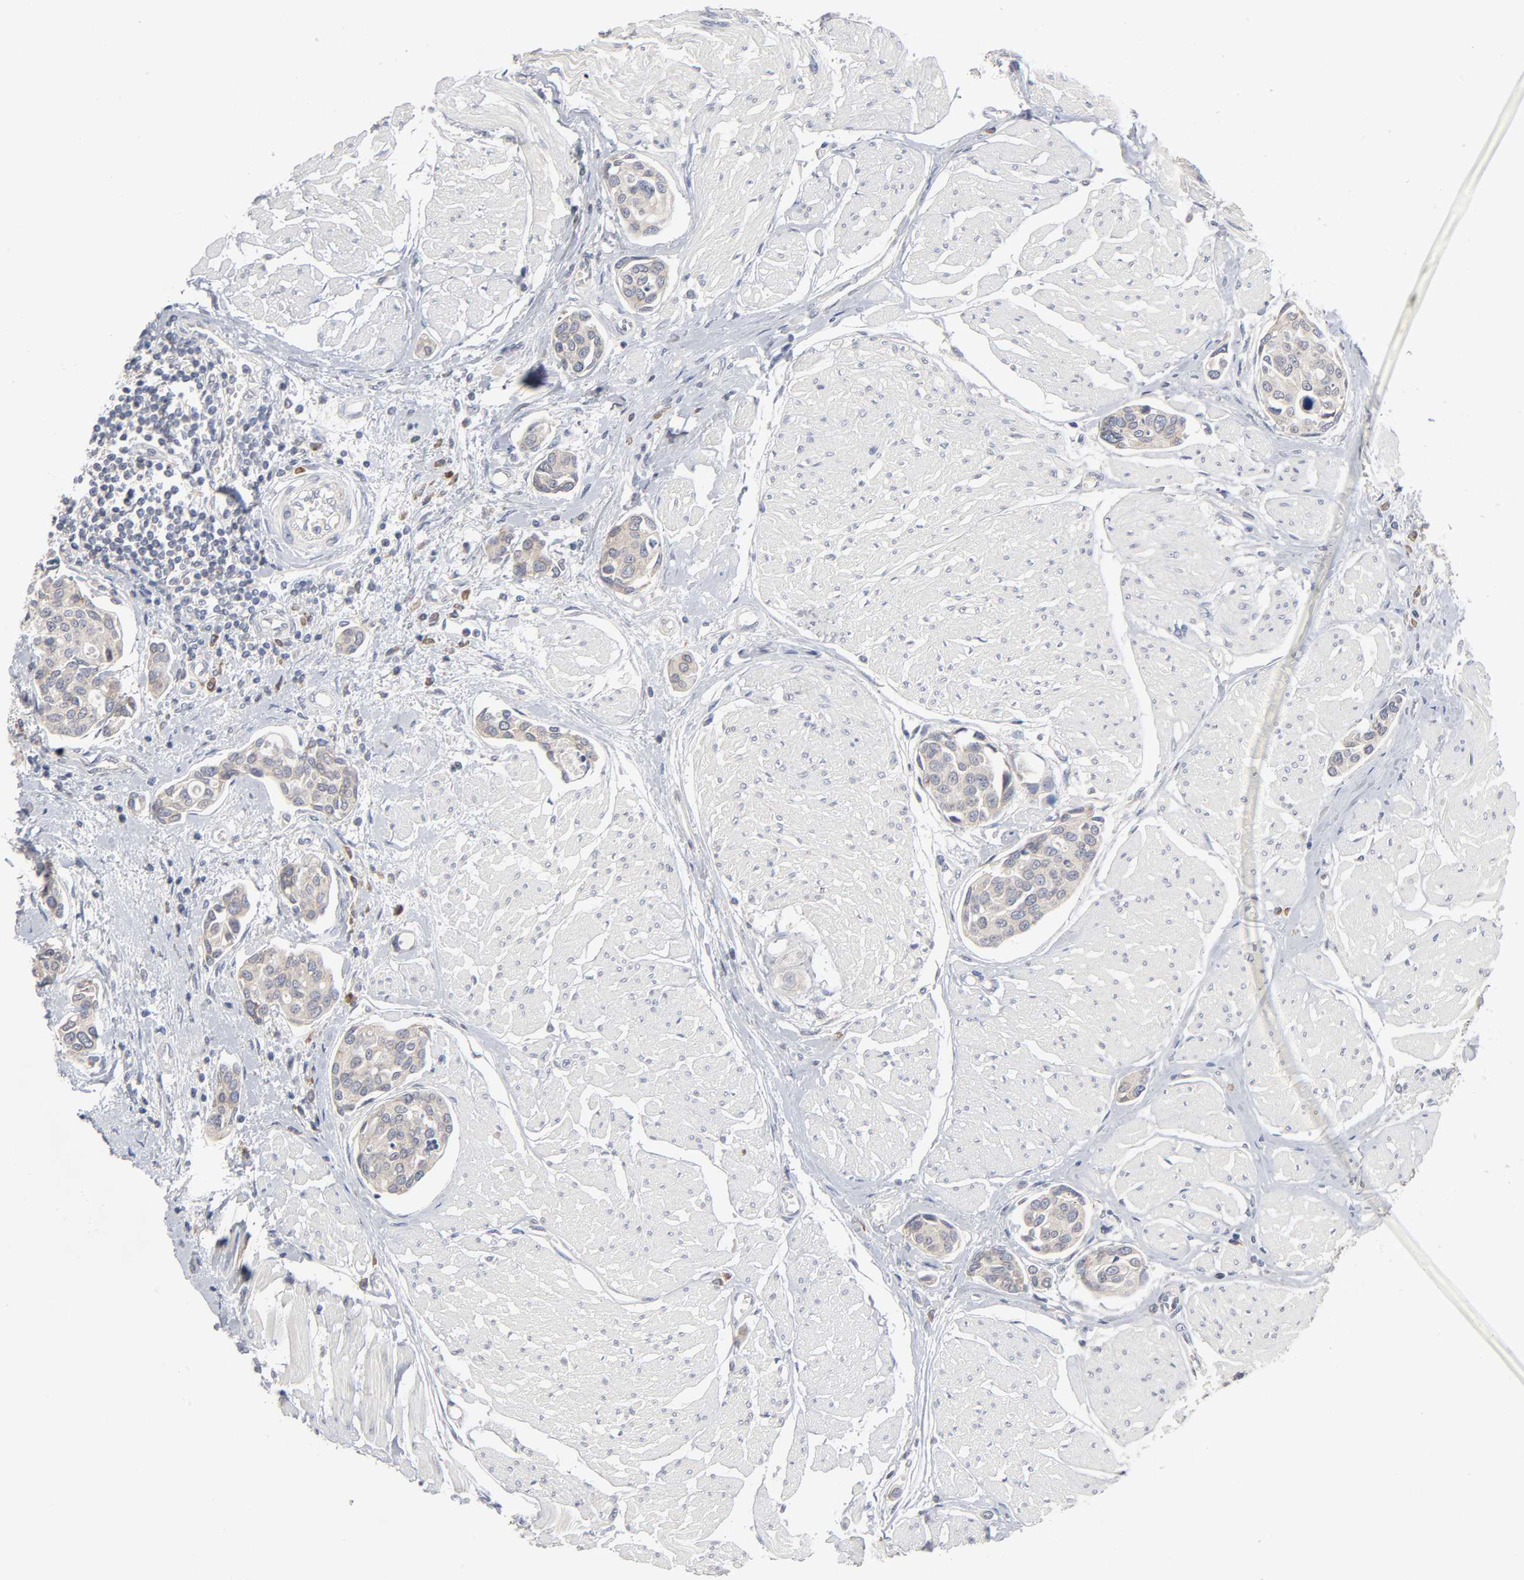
{"staining": {"intensity": "weak", "quantity": ">75%", "location": "cytoplasmic/membranous"}, "tissue": "urothelial cancer", "cell_type": "Tumor cells", "image_type": "cancer", "snomed": [{"axis": "morphology", "description": "Urothelial carcinoma, High grade"}, {"axis": "topography", "description": "Urinary bladder"}], "caption": "Human high-grade urothelial carcinoma stained with a protein marker displays weak staining in tumor cells.", "gene": "IL4R", "patient": {"sex": "male", "age": 78}}